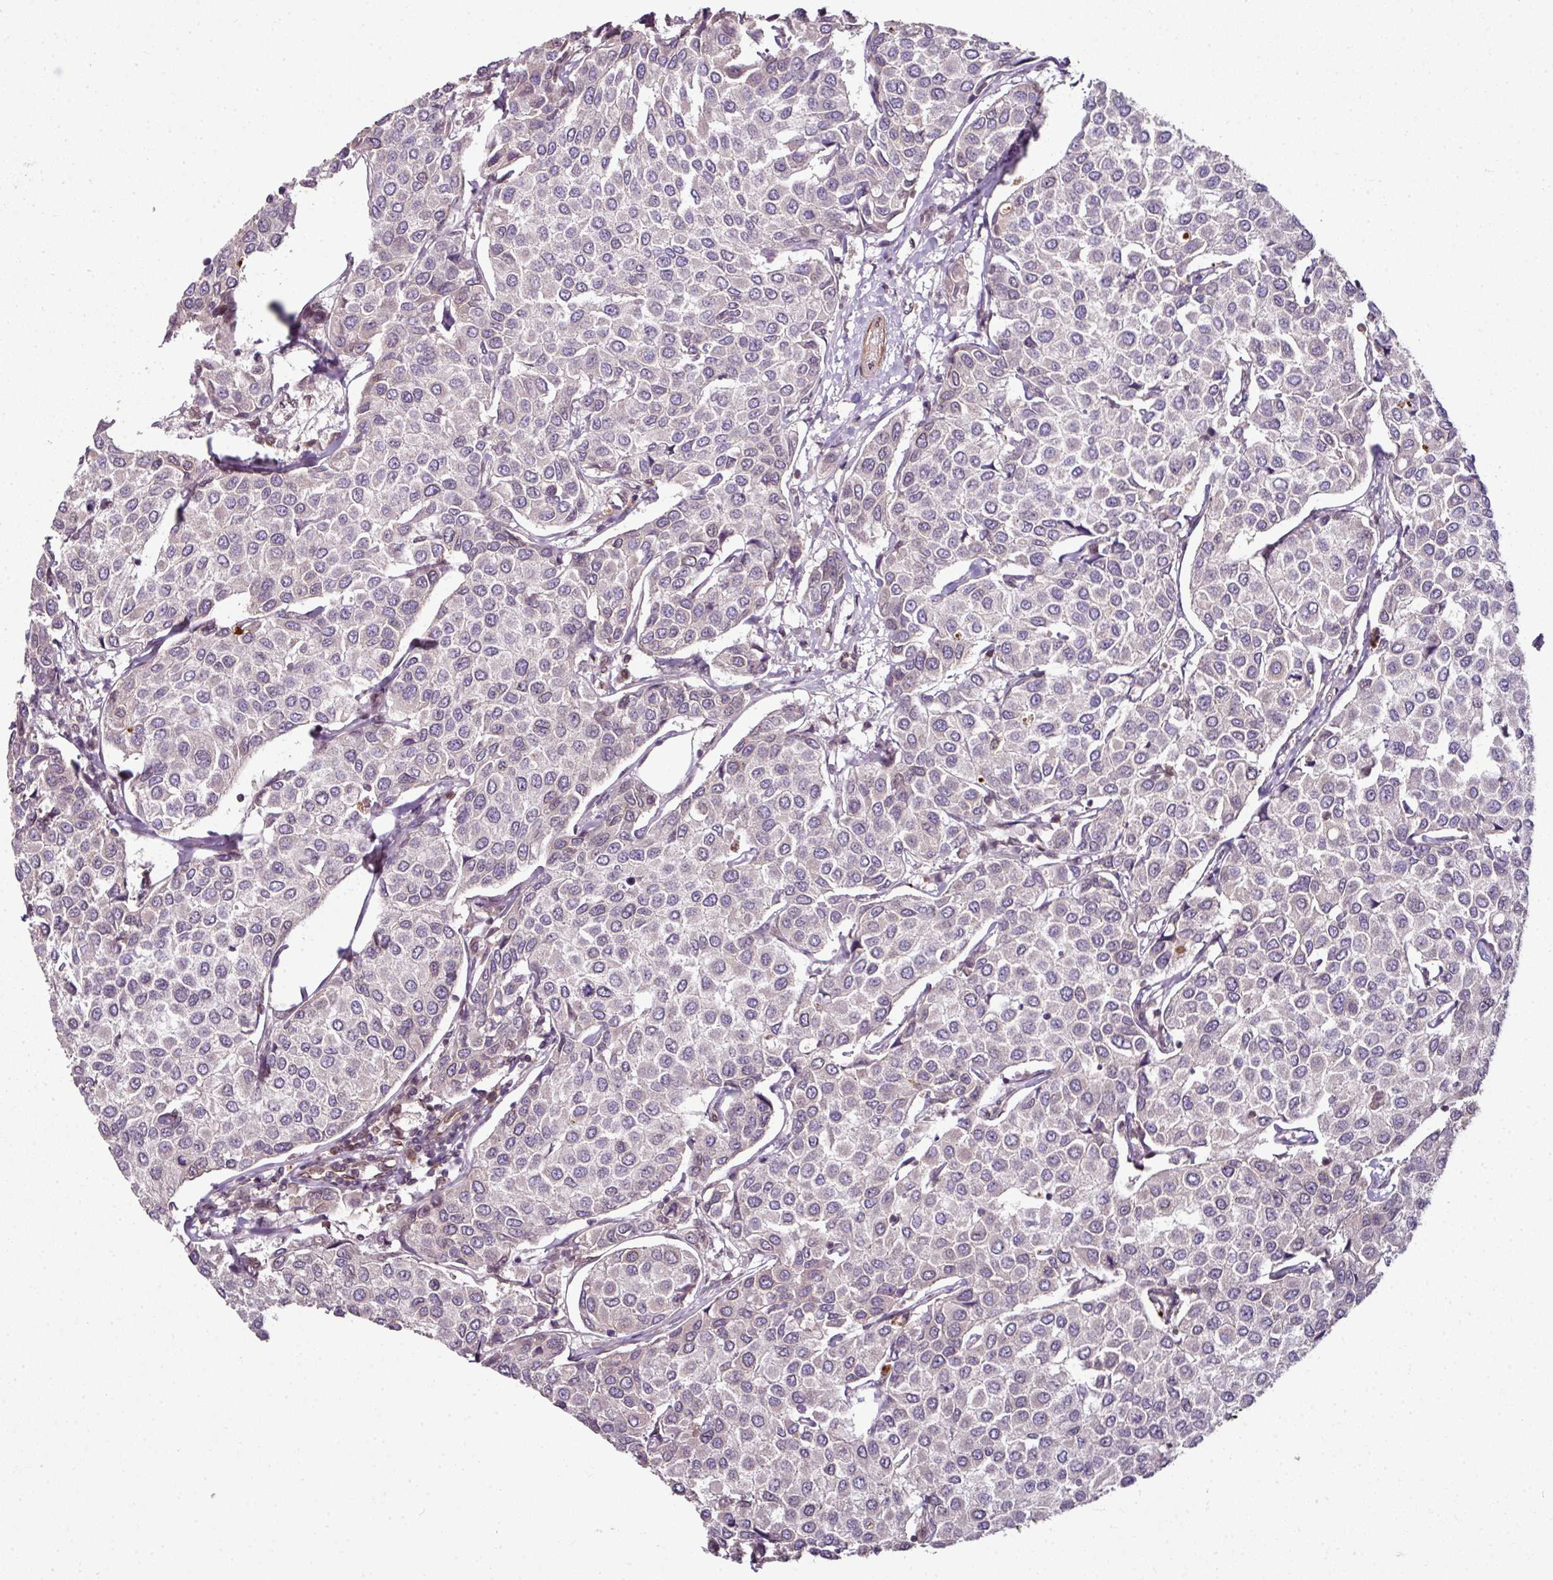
{"staining": {"intensity": "moderate", "quantity": "<25%", "location": "cytoplasmic/membranous,nuclear"}, "tissue": "breast cancer", "cell_type": "Tumor cells", "image_type": "cancer", "snomed": [{"axis": "morphology", "description": "Duct carcinoma"}, {"axis": "topography", "description": "Breast"}], "caption": "This image exhibits immunohistochemistry (IHC) staining of human breast cancer (intraductal carcinoma), with low moderate cytoplasmic/membranous and nuclear positivity in approximately <25% of tumor cells.", "gene": "RANGAP1", "patient": {"sex": "female", "age": 55}}